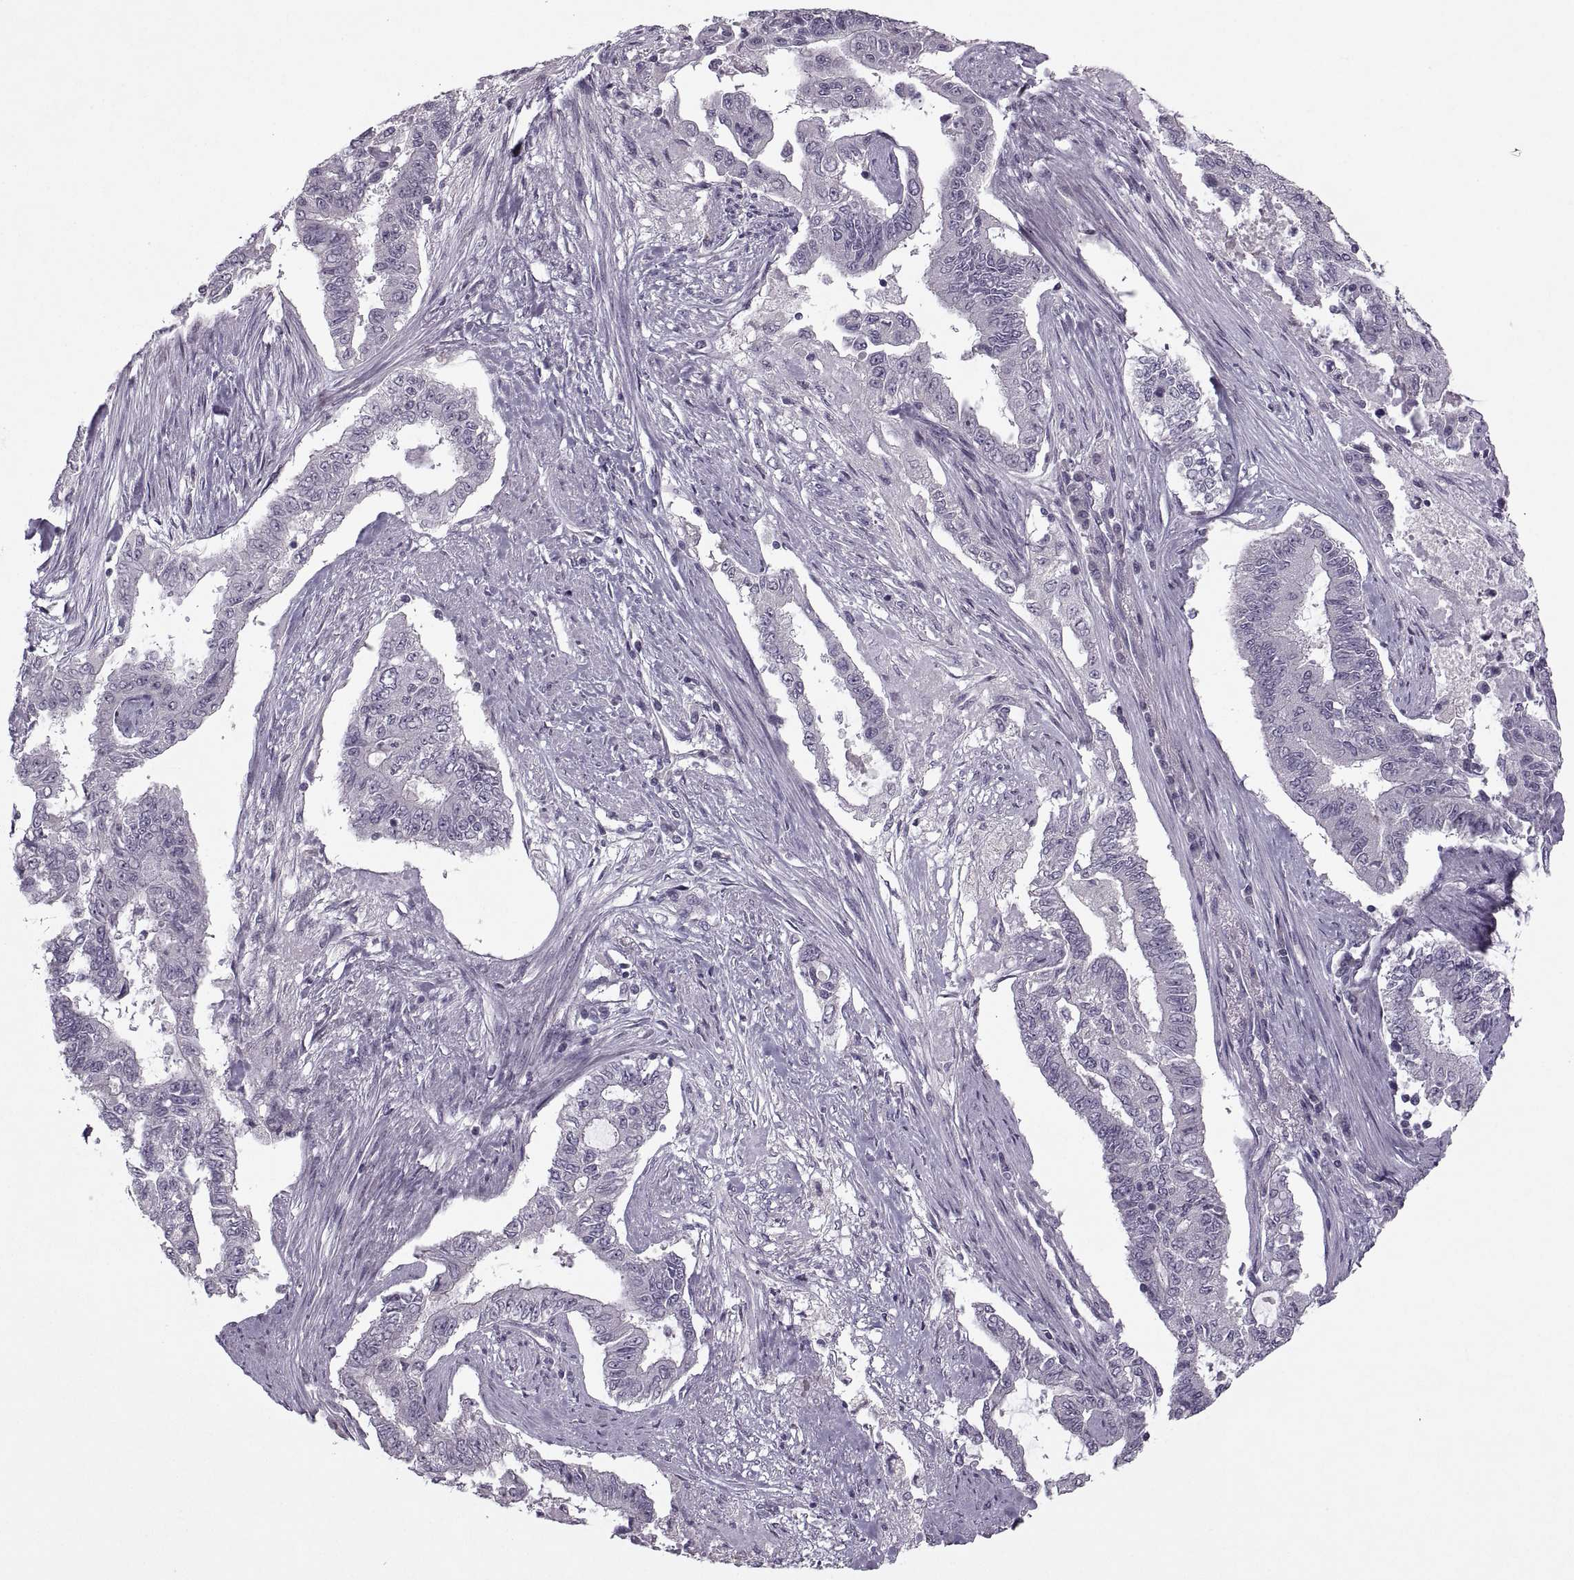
{"staining": {"intensity": "negative", "quantity": "none", "location": "none"}, "tissue": "endometrial cancer", "cell_type": "Tumor cells", "image_type": "cancer", "snomed": [{"axis": "morphology", "description": "Adenocarcinoma, NOS"}, {"axis": "topography", "description": "Uterus"}], "caption": "IHC image of adenocarcinoma (endometrial) stained for a protein (brown), which exhibits no positivity in tumor cells. (IHC, brightfield microscopy, high magnification).", "gene": "MGAT4D", "patient": {"sex": "female", "age": 59}}